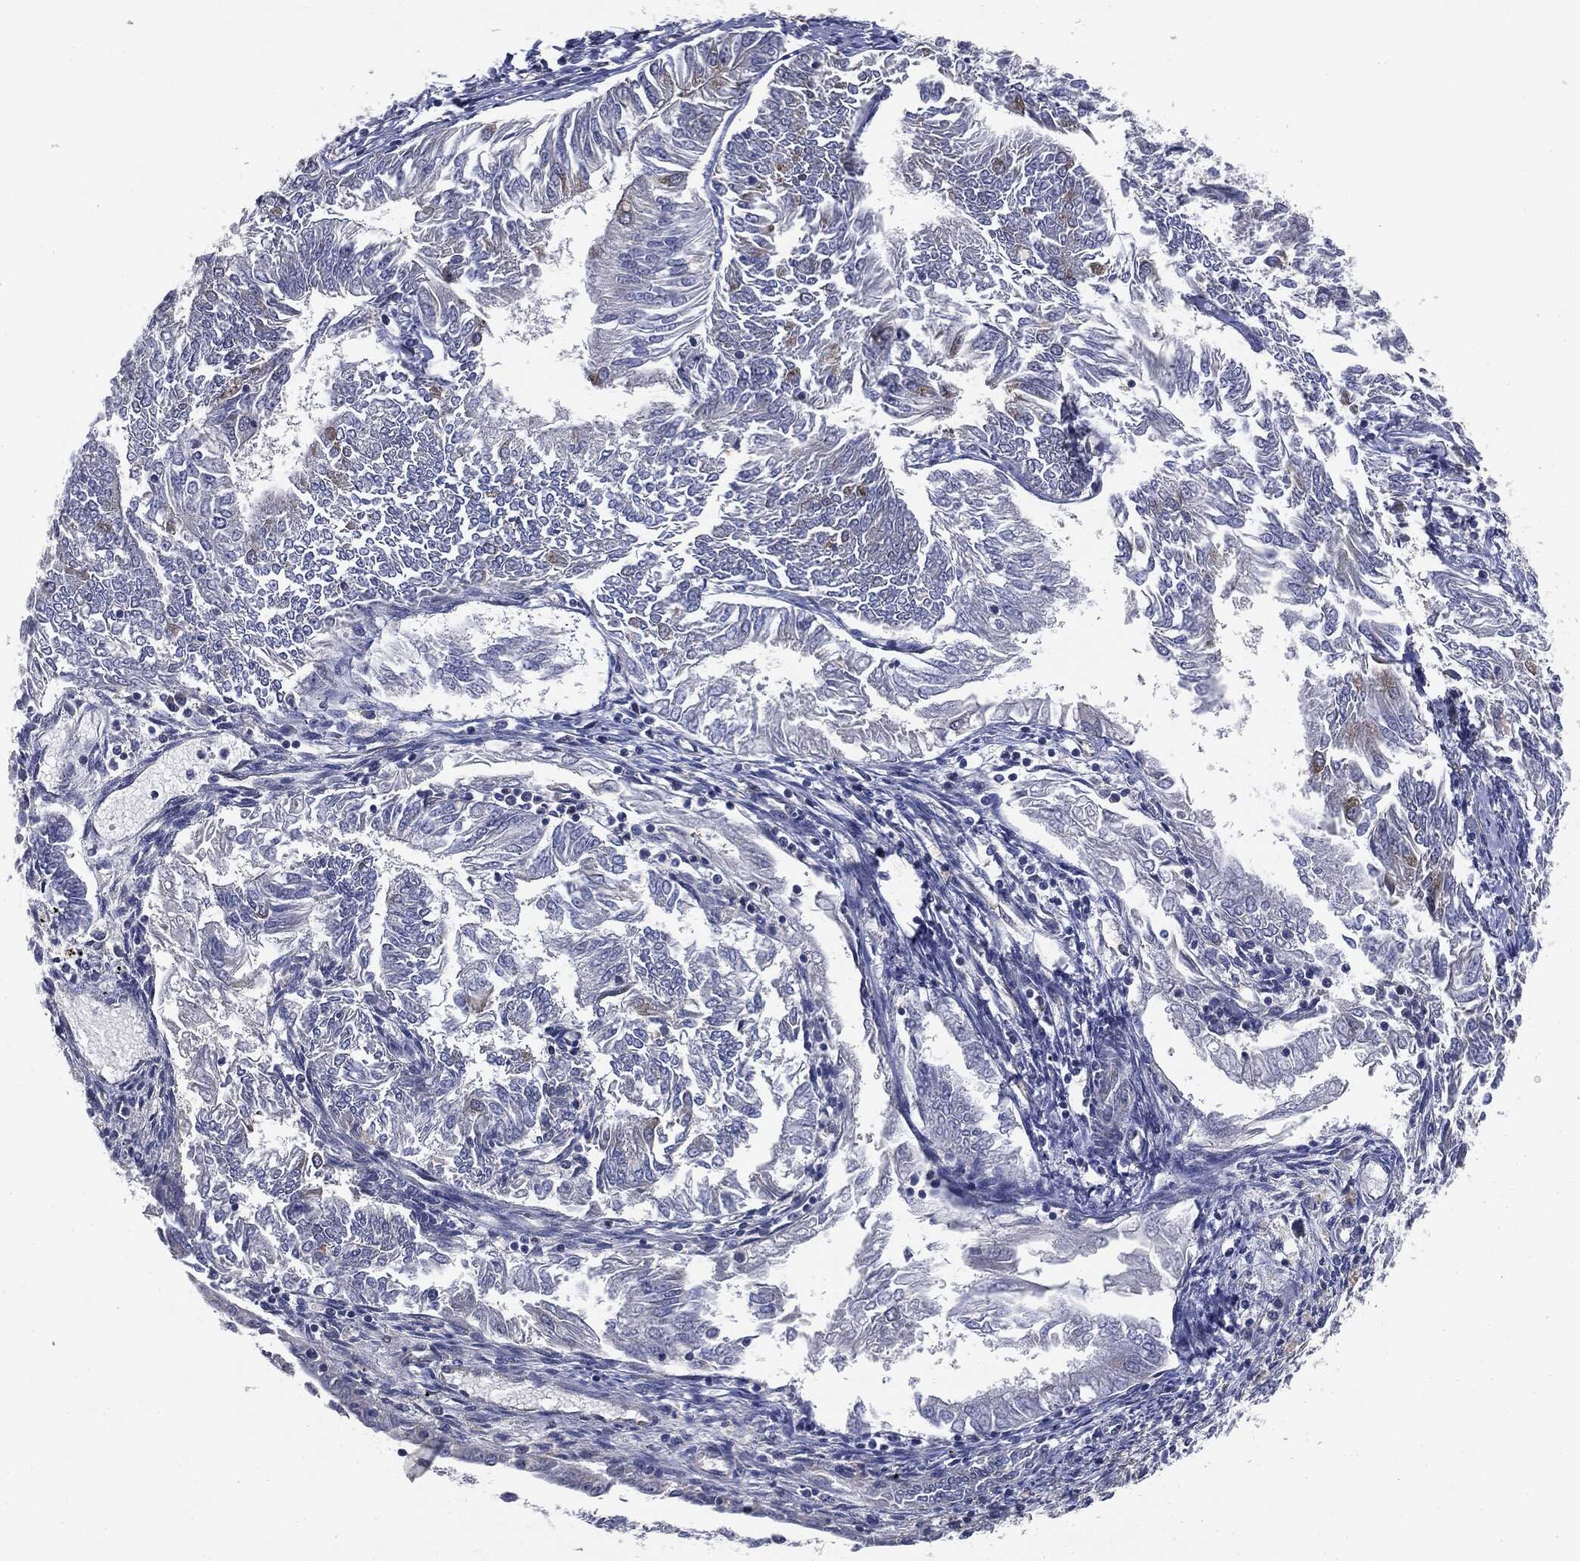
{"staining": {"intensity": "negative", "quantity": "none", "location": "none"}, "tissue": "endometrial cancer", "cell_type": "Tumor cells", "image_type": "cancer", "snomed": [{"axis": "morphology", "description": "Adenocarcinoma, NOS"}, {"axis": "topography", "description": "Endometrium"}], "caption": "The histopathology image exhibits no significant positivity in tumor cells of endometrial cancer.", "gene": "EPS15L1", "patient": {"sex": "female", "age": 58}}